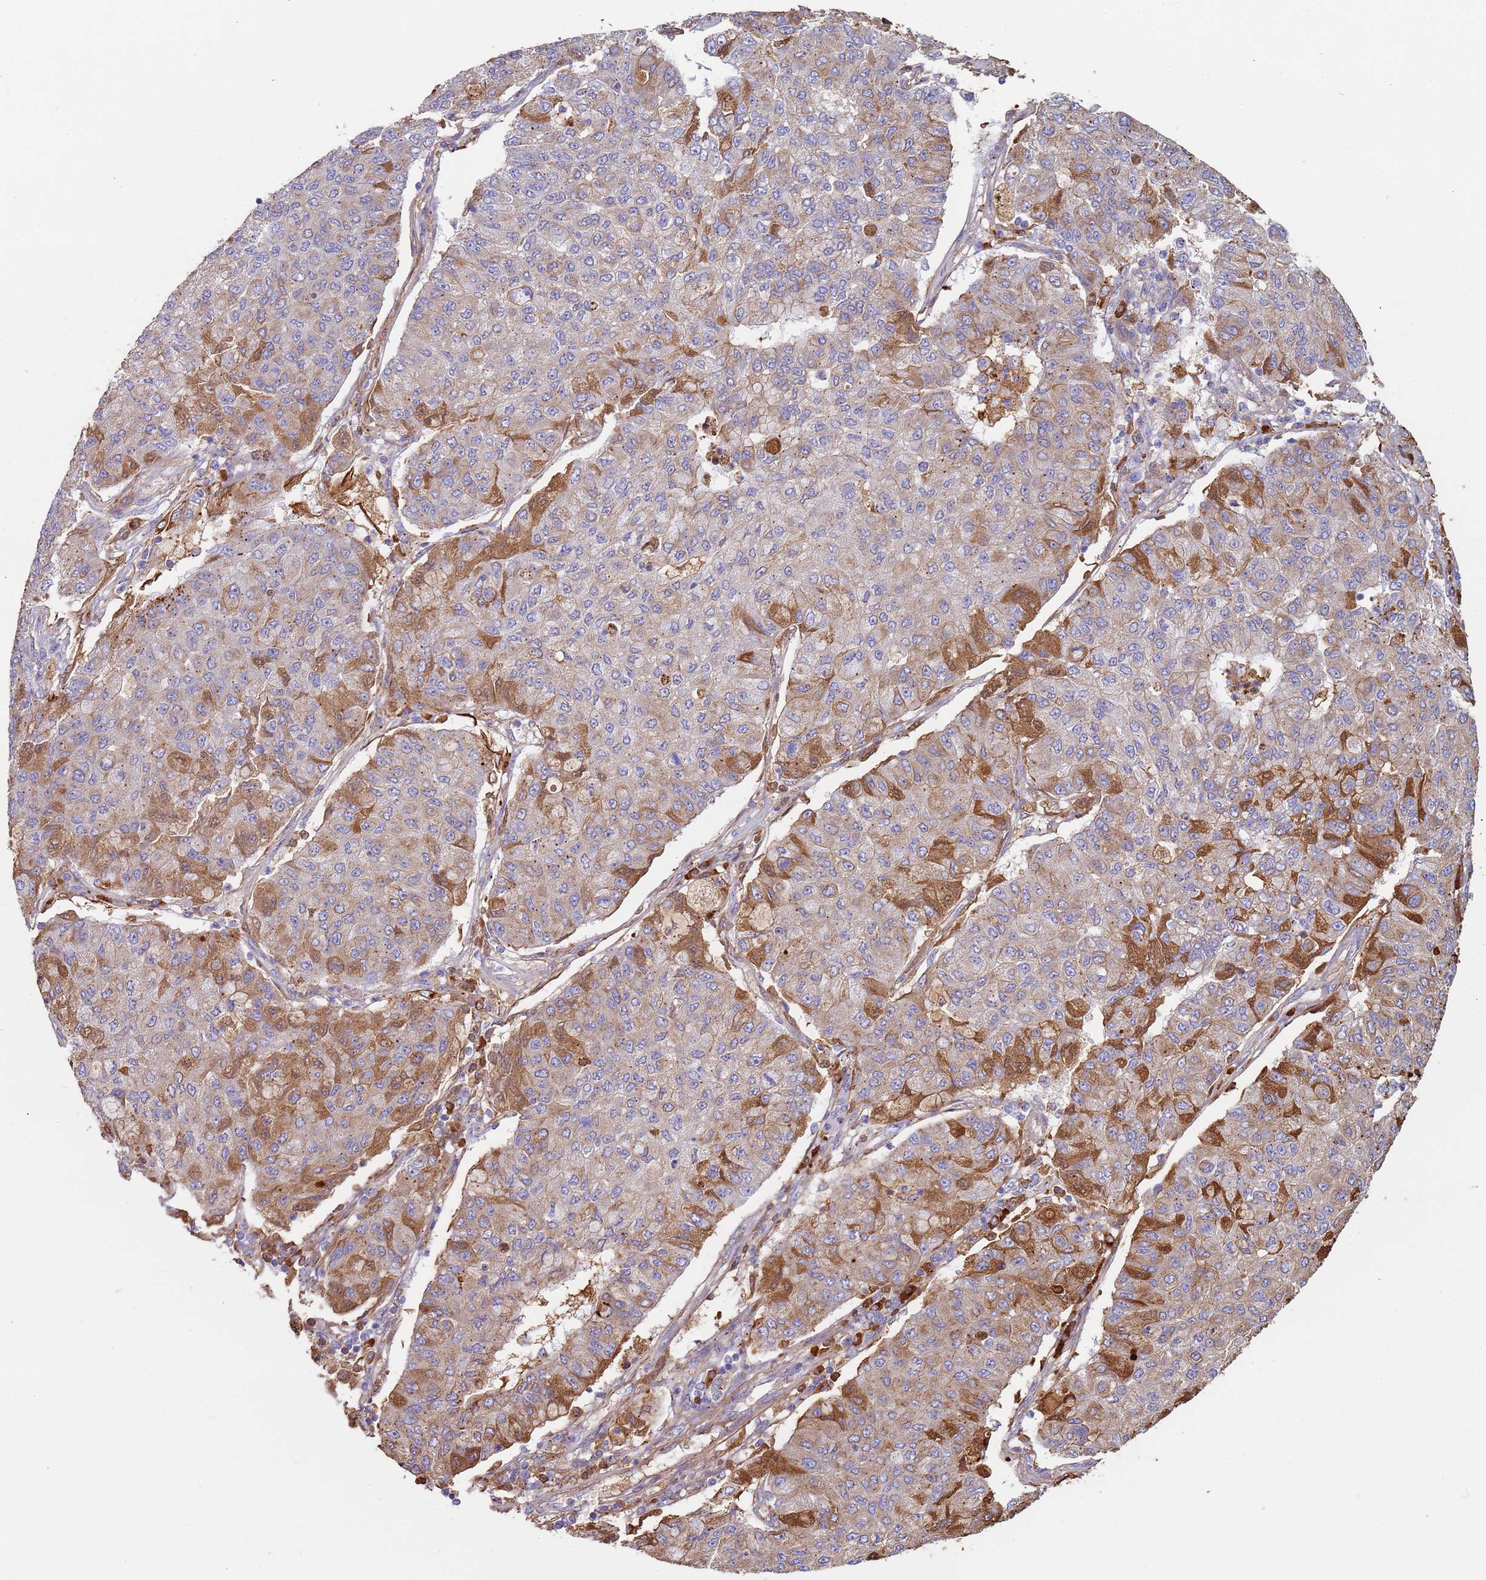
{"staining": {"intensity": "moderate", "quantity": "25%-75%", "location": "cytoplasmic/membranous"}, "tissue": "lung cancer", "cell_type": "Tumor cells", "image_type": "cancer", "snomed": [{"axis": "morphology", "description": "Squamous cell carcinoma, NOS"}, {"axis": "topography", "description": "Lung"}], "caption": "This is a histology image of IHC staining of lung cancer (squamous cell carcinoma), which shows moderate expression in the cytoplasmic/membranous of tumor cells.", "gene": "CYSLTR2", "patient": {"sex": "male", "age": 74}}